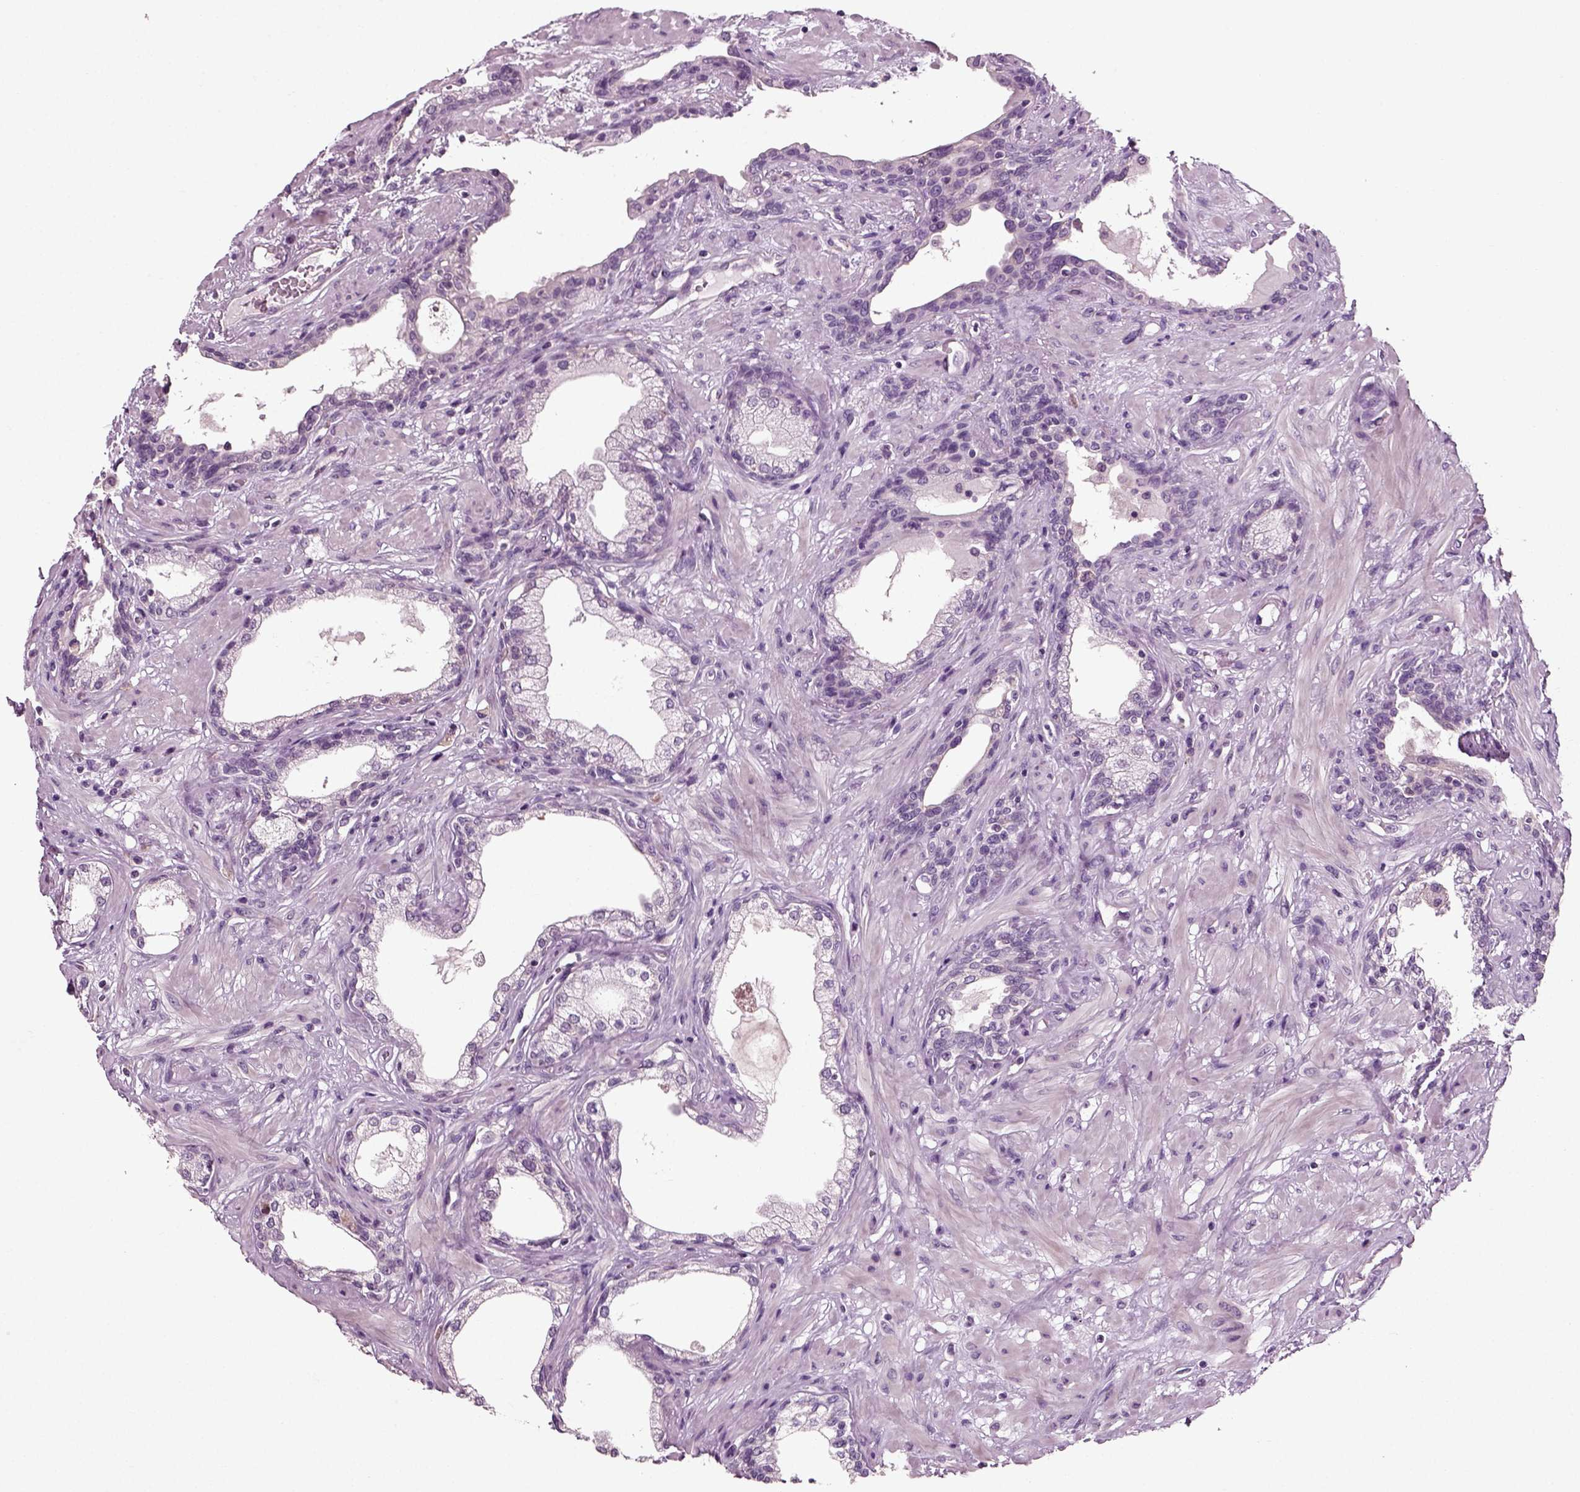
{"staining": {"intensity": "negative", "quantity": "none", "location": "none"}, "tissue": "prostate", "cell_type": "Glandular cells", "image_type": "normal", "snomed": [{"axis": "morphology", "description": "Normal tissue, NOS"}, {"axis": "topography", "description": "Prostate"}], "caption": "Benign prostate was stained to show a protein in brown. There is no significant positivity in glandular cells. The staining is performed using DAB (3,3'-diaminobenzidine) brown chromogen with nuclei counter-stained in using hematoxylin.", "gene": "DEFB118", "patient": {"sex": "male", "age": 63}}